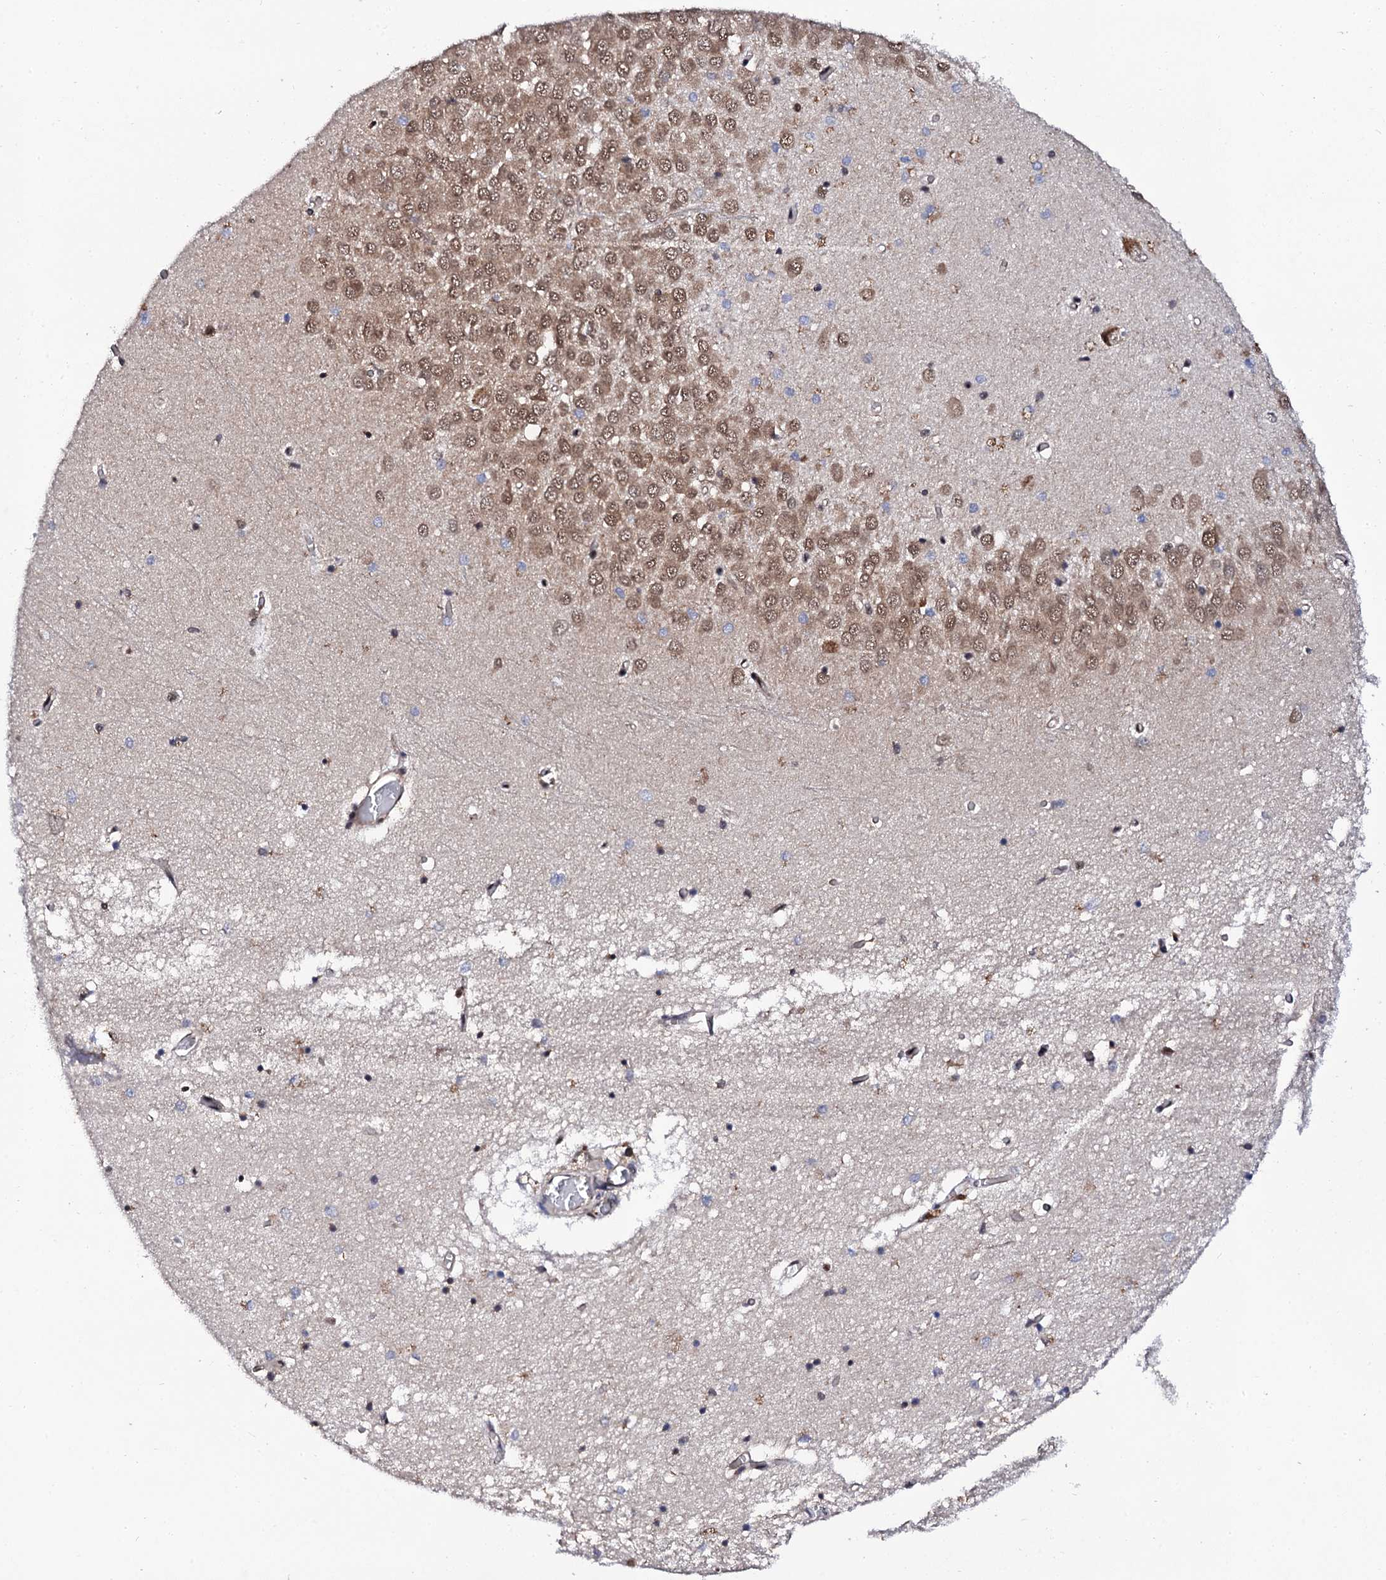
{"staining": {"intensity": "strong", "quantity": "<25%", "location": "nuclear"}, "tissue": "hippocampus", "cell_type": "Glial cells", "image_type": "normal", "snomed": [{"axis": "morphology", "description": "Normal tissue, NOS"}, {"axis": "topography", "description": "Hippocampus"}], "caption": "Brown immunohistochemical staining in normal hippocampus reveals strong nuclear staining in approximately <25% of glial cells.", "gene": "CSTF3", "patient": {"sex": "male", "age": 70}}